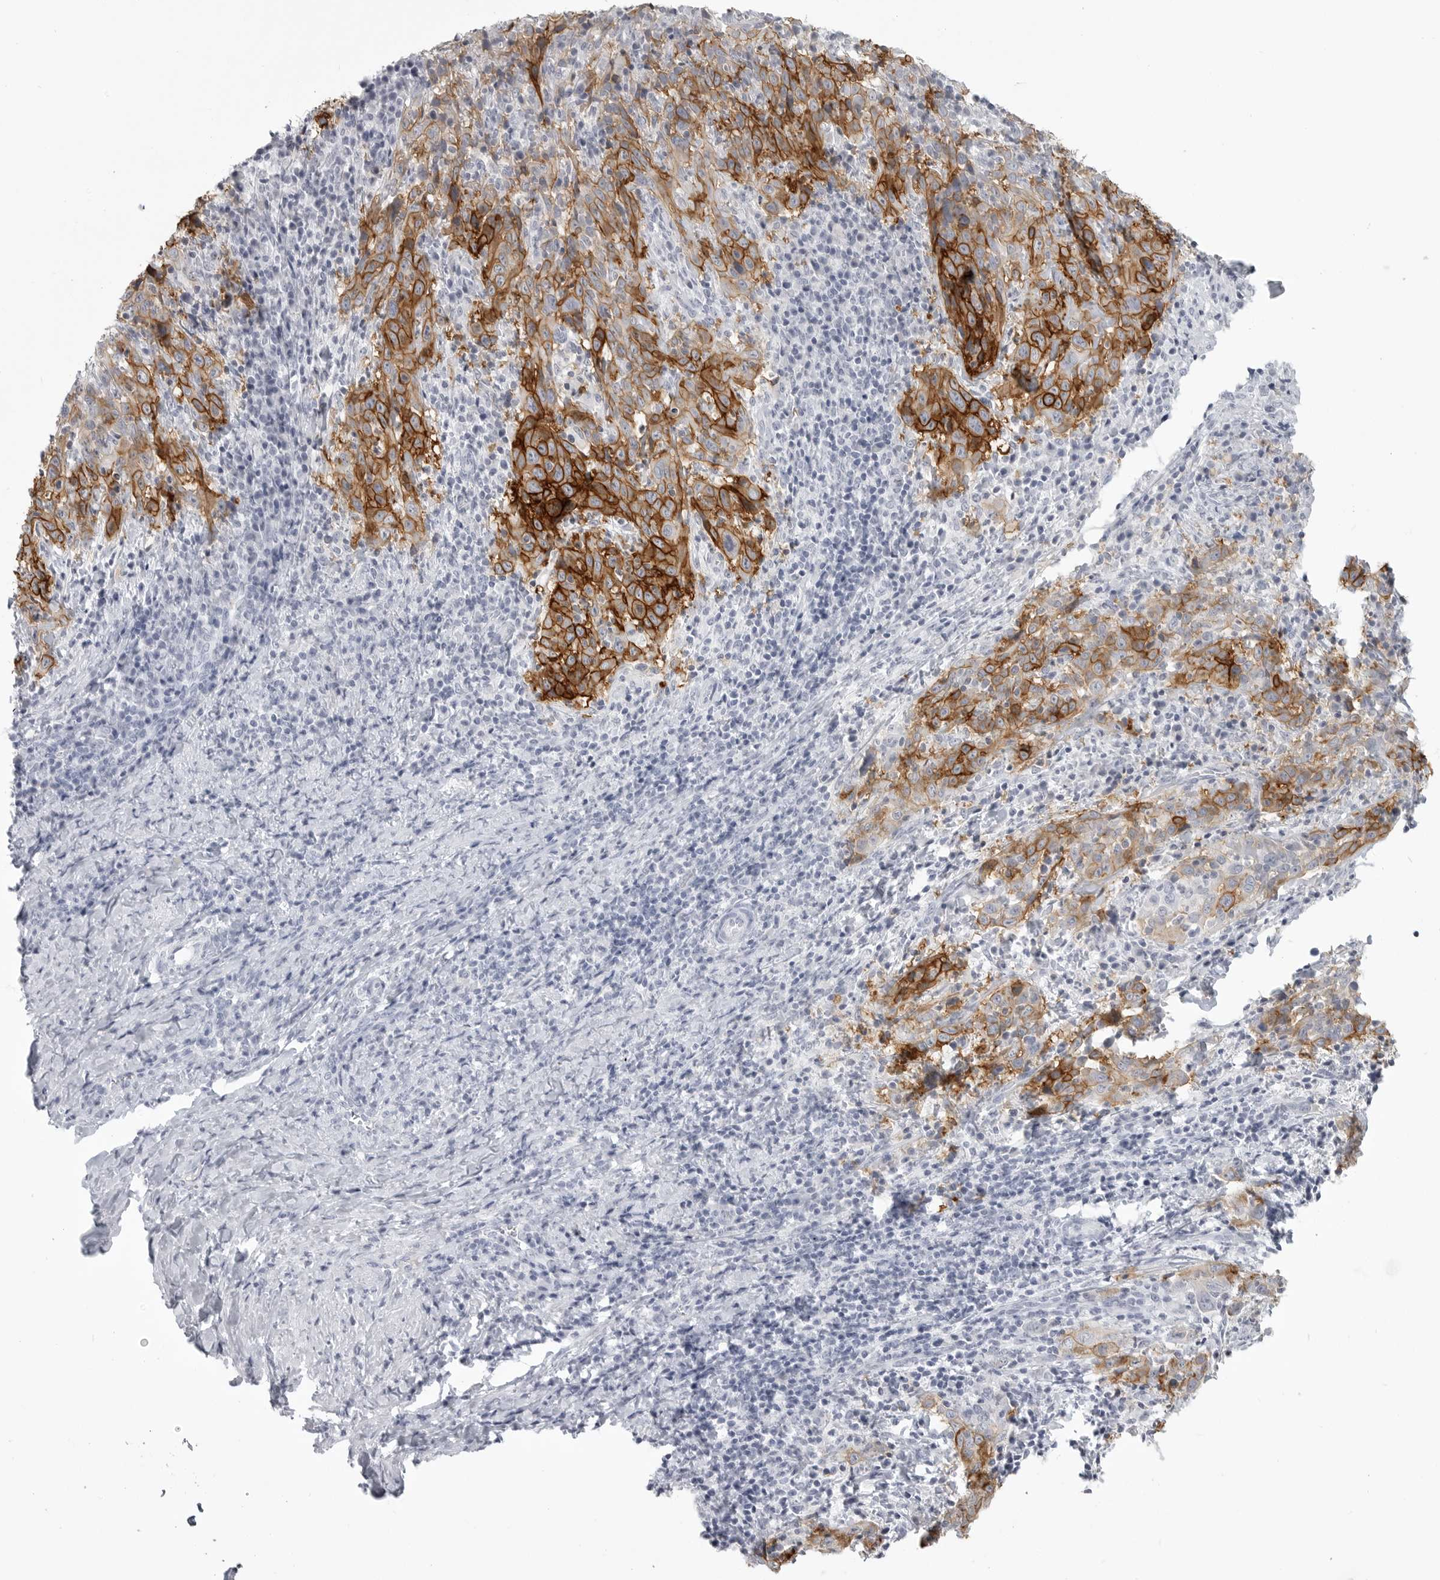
{"staining": {"intensity": "strong", "quantity": ">75%", "location": "cytoplasmic/membranous"}, "tissue": "cervical cancer", "cell_type": "Tumor cells", "image_type": "cancer", "snomed": [{"axis": "morphology", "description": "Squamous cell carcinoma, NOS"}, {"axis": "topography", "description": "Cervix"}], "caption": "Immunohistochemical staining of squamous cell carcinoma (cervical) exhibits high levels of strong cytoplasmic/membranous protein expression in about >75% of tumor cells.", "gene": "LY6D", "patient": {"sex": "female", "age": 46}}